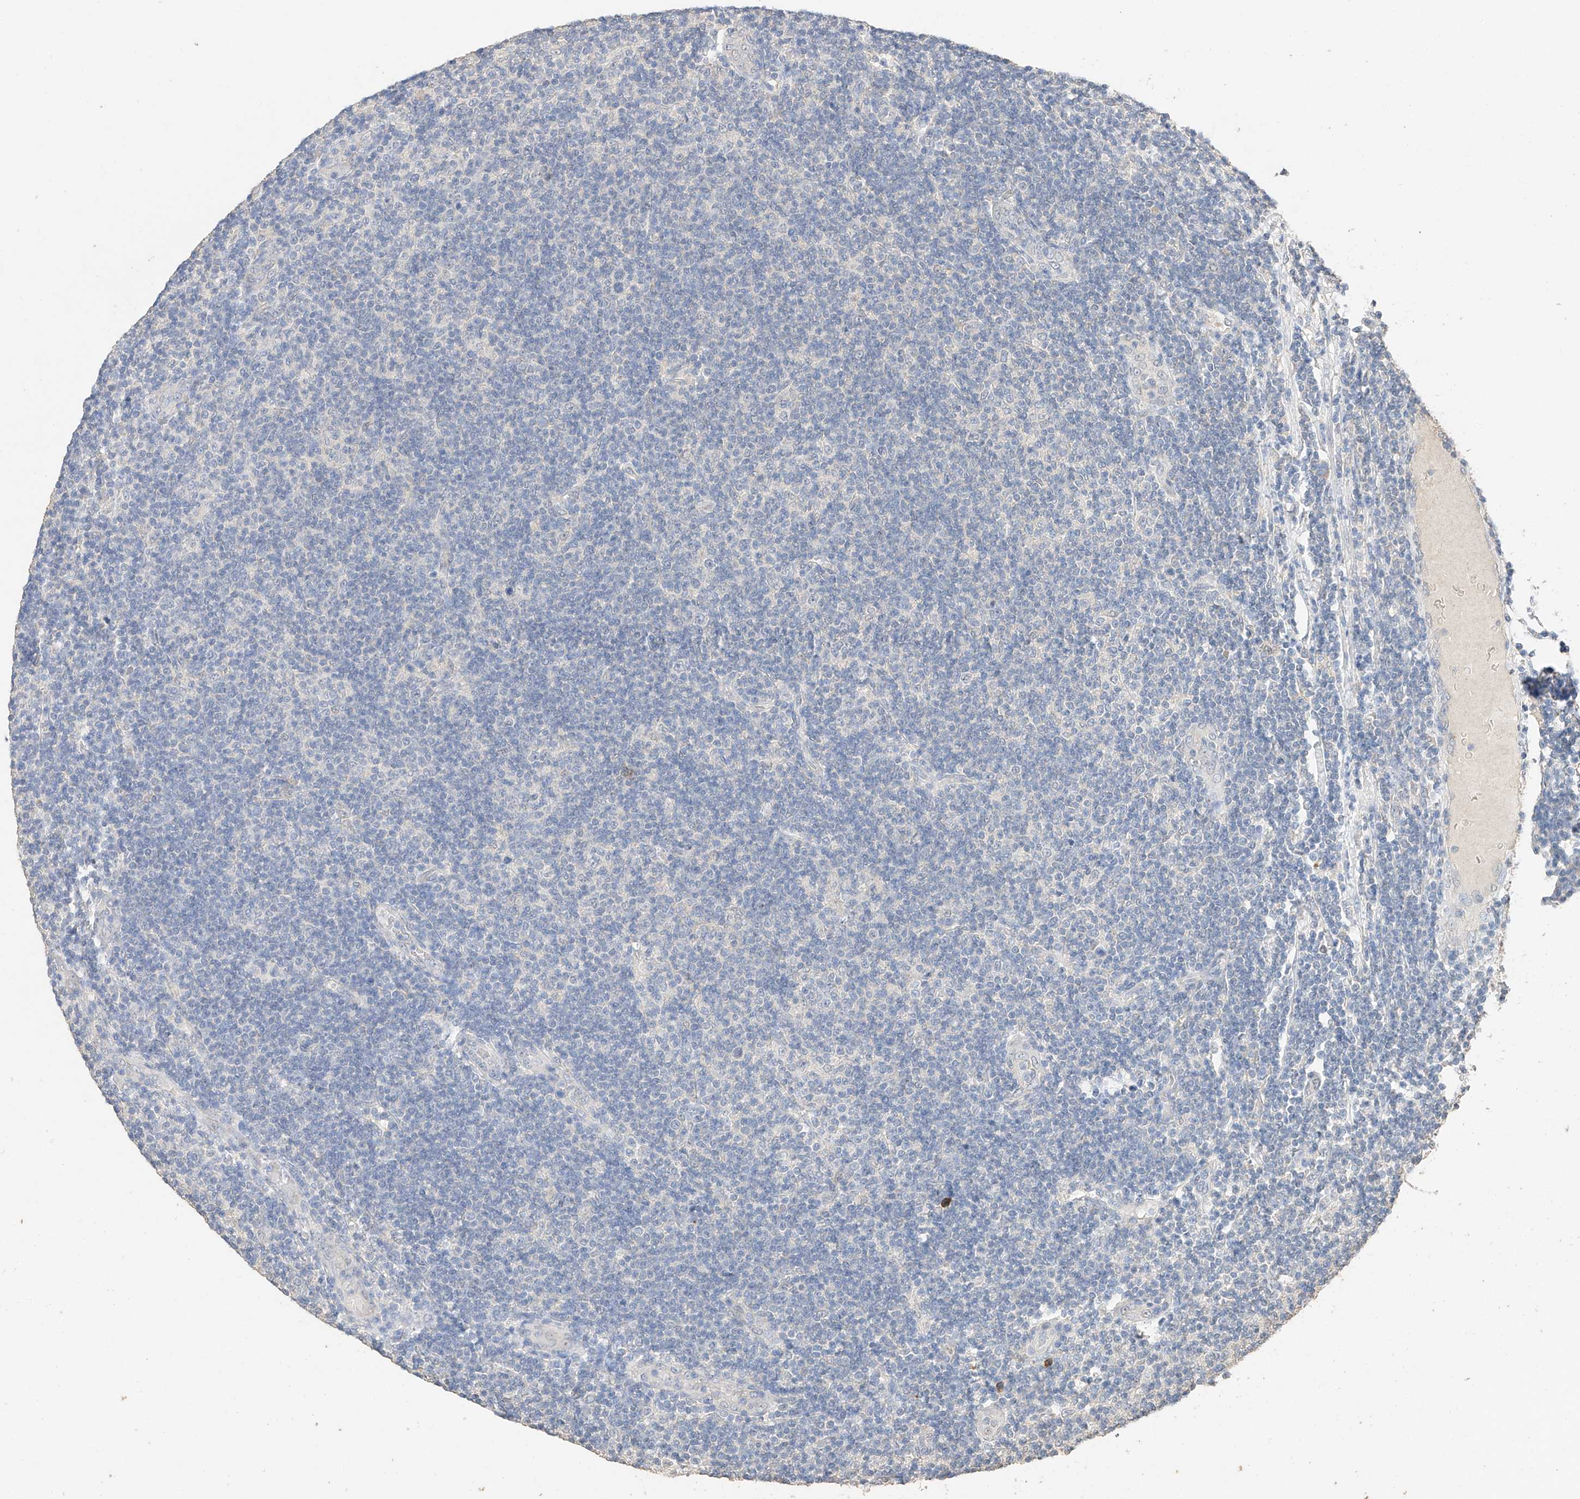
{"staining": {"intensity": "negative", "quantity": "none", "location": "none"}, "tissue": "lymphoma", "cell_type": "Tumor cells", "image_type": "cancer", "snomed": [{"axis": "morphology", "description": "Malignant lymphoma, non-Hodgkin's type, Low grade"}, {"axis": "topography", "description": "Lymph node"}], "caption": "This photomicrograph is of lymphoma stained with IHC to label a protein in brown with the nuclei are counter-stained blue. There is no positivity in tumor cells.", "gene": "IL22RA2", "patient": {"sex": "male", "age": 83}}